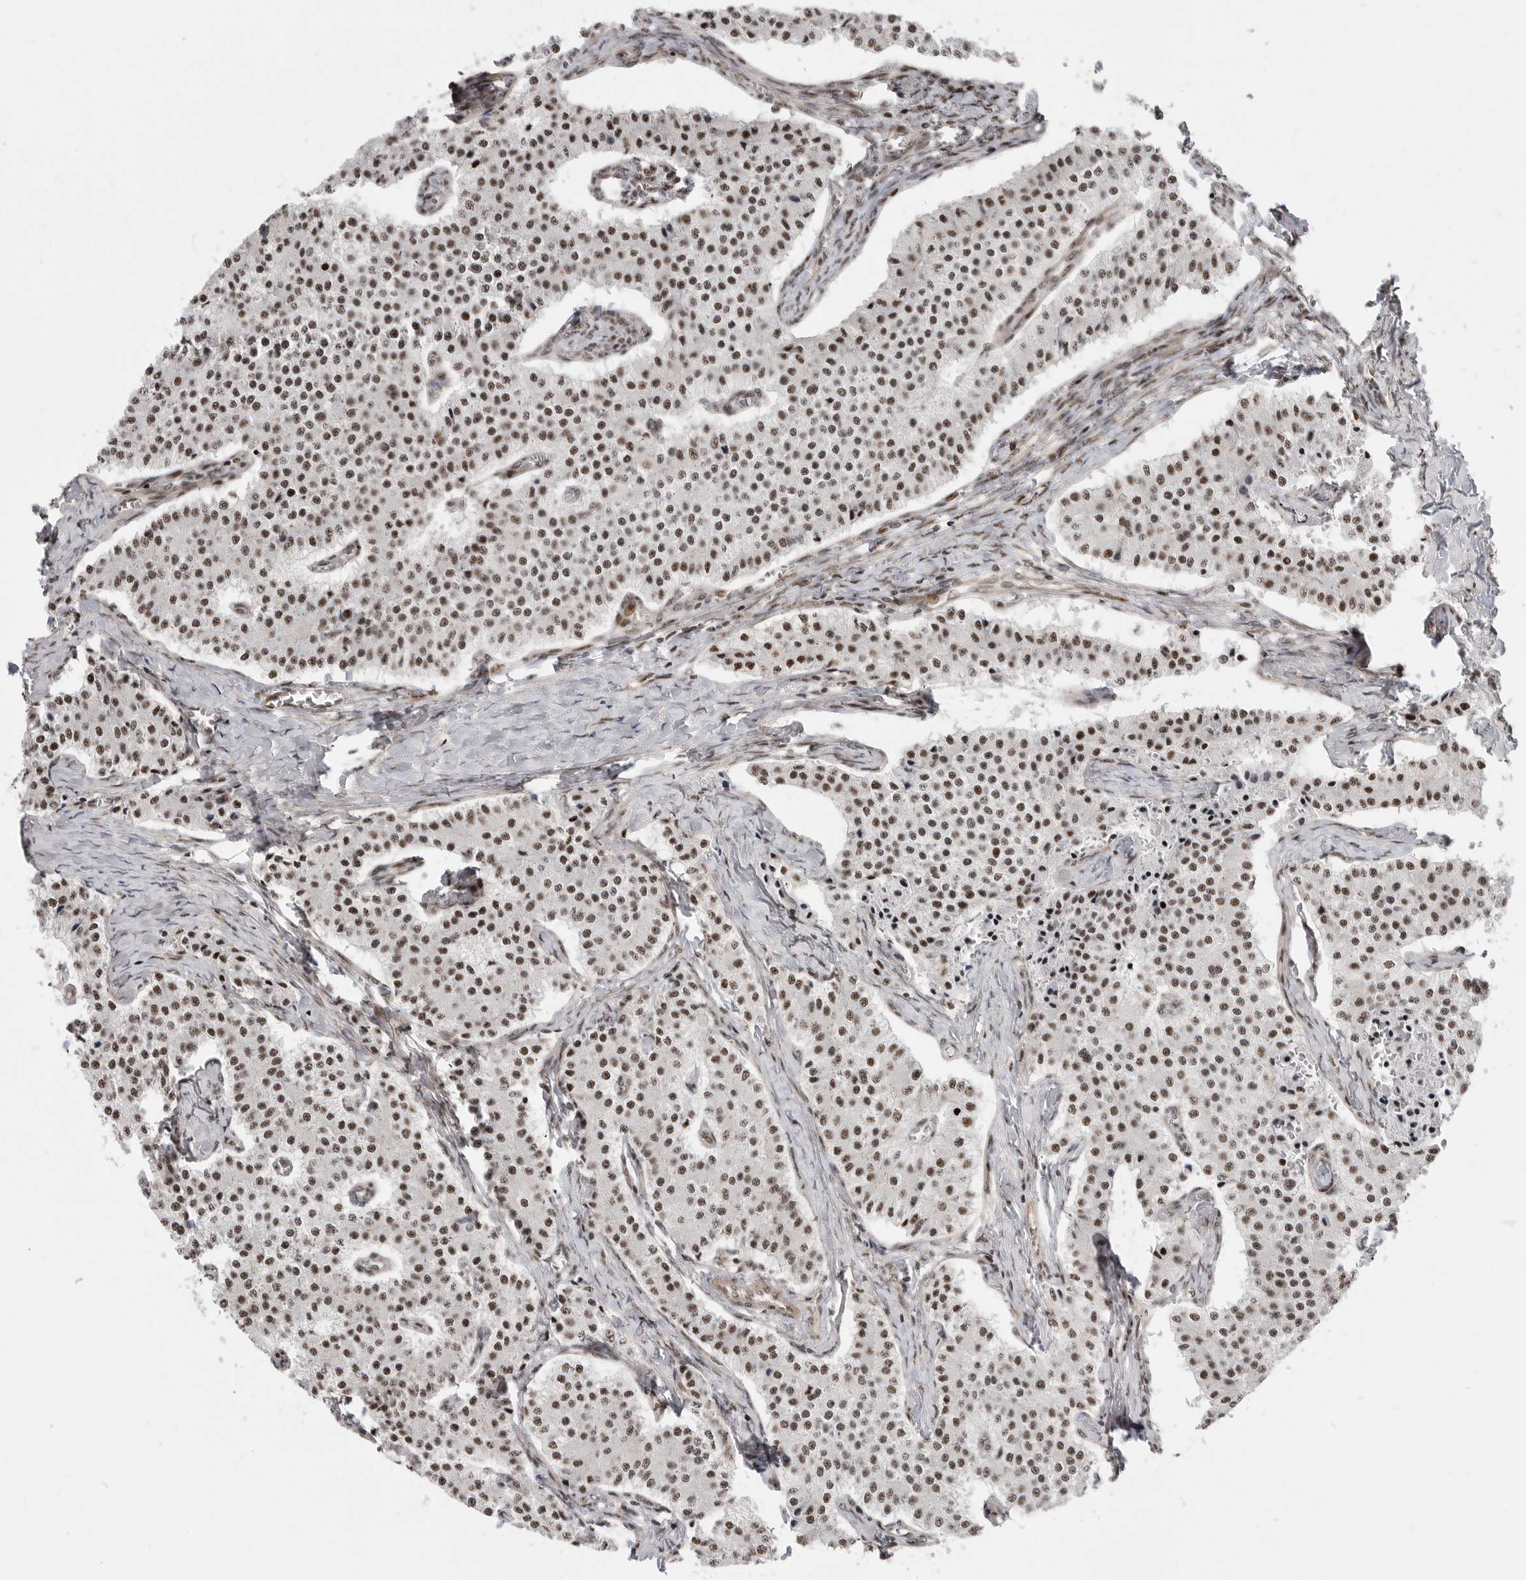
{"staining": {"intensity": "moderate", "quantity": ">75%", "location": "nuclear"}, "tissue": "carcinoid", "cell_type": "Tumor cells", "image_type": "cancer", "snomed": [{"axis": "morphology", "description": "Carcinoid, malignant, NOS"}, {"axis": "topography", "description": "Colon"}], "caption": "Malignant carcinoid stained for a protein (brown) displays moderate nuclear positive staining in about >75% of tumor cells.", "gene": "GPATCH2", "patient": {"sex": "female", "age": 52}}